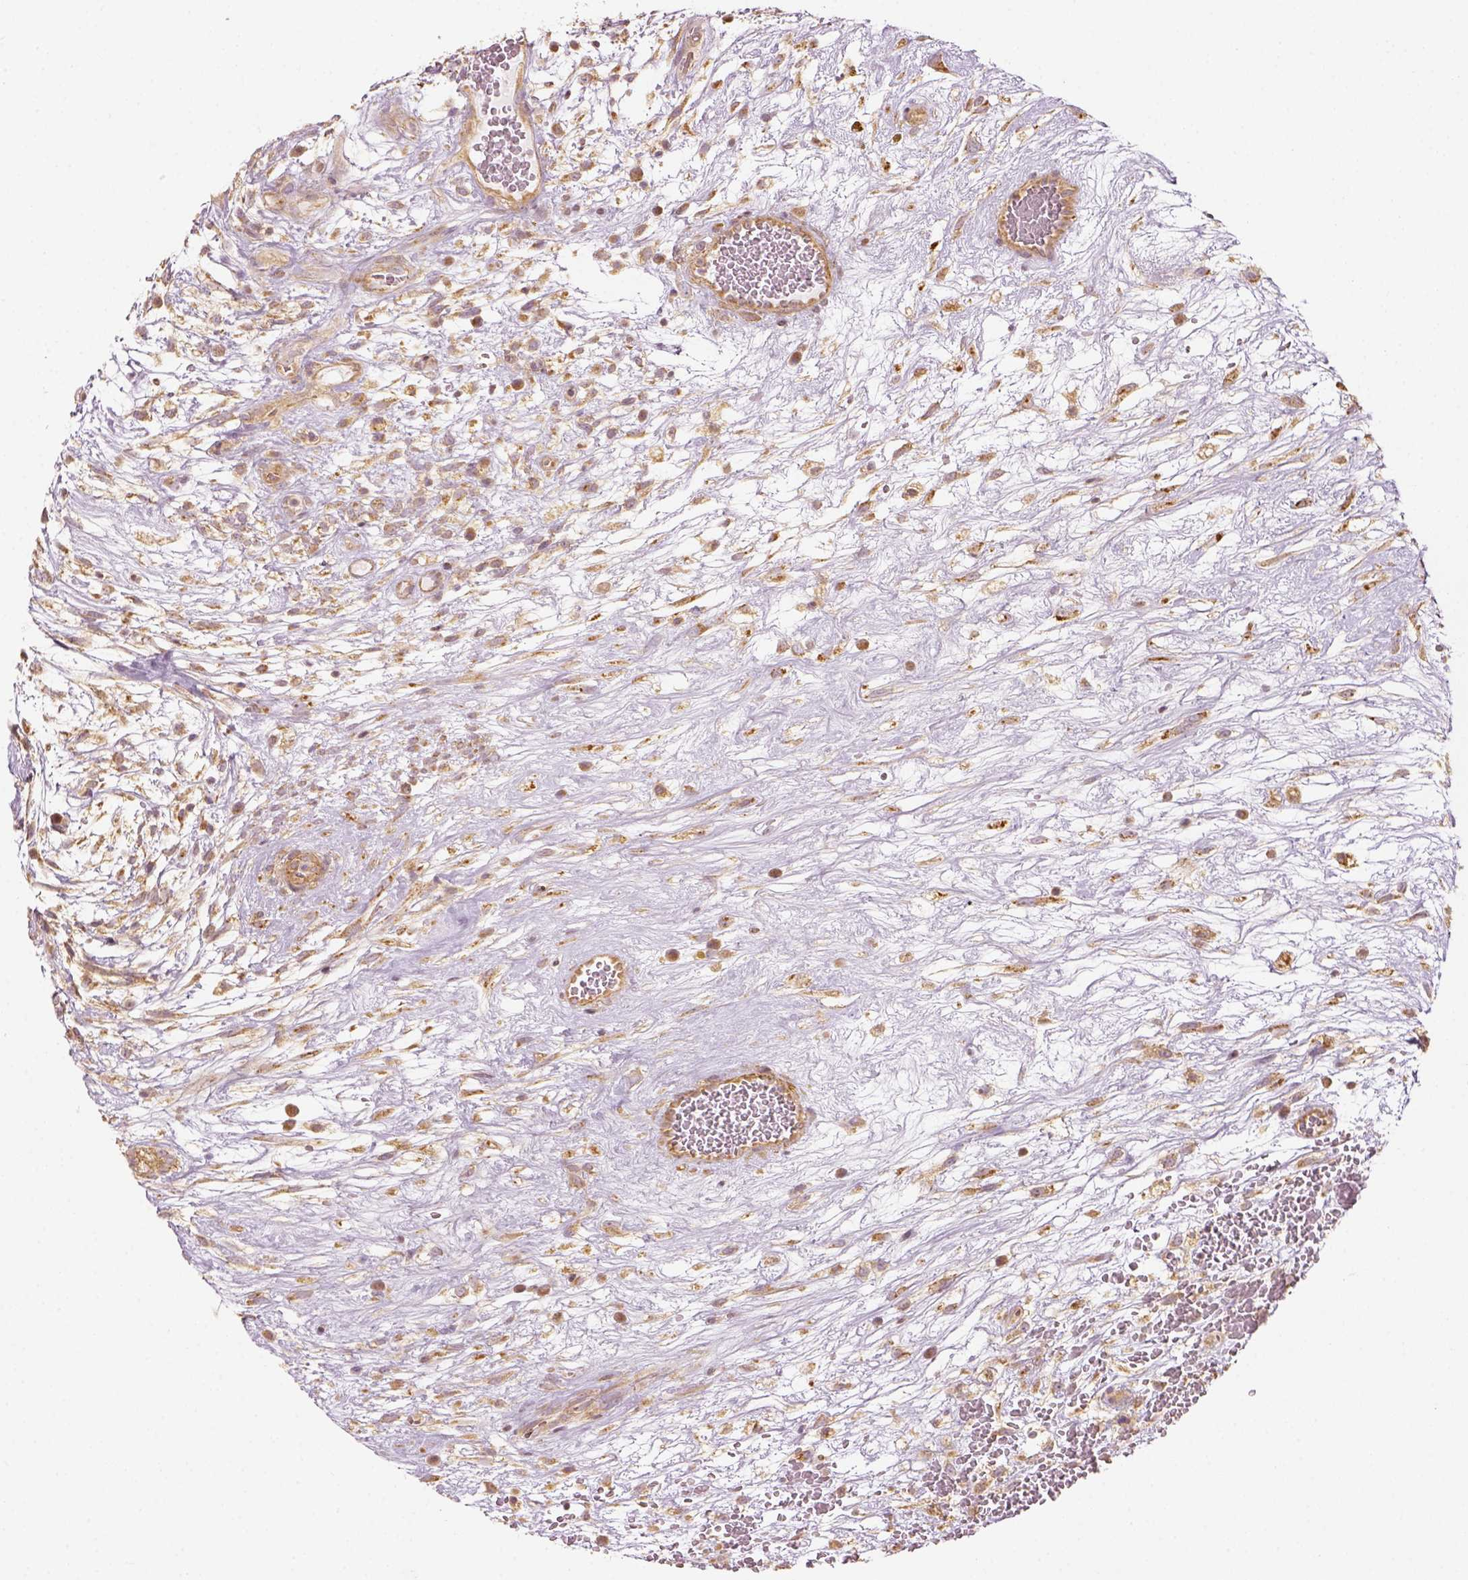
{"staining": {"intensity": "weak", "quantity": ">75%", "location": "cytoplasmic/membranous"}, "tissue": "testis cancer", "cell_type": "Tumor cells", "image_type": "cancer", "snomed": [{"axis": "morphology", "description": "Normal tissue, NOS"}, {"axis": "morphology", "description": "Carcinoma, Embryonal, NOS"}, {"axis": "topography", "description": "Testis"}], "caption": "High-magnification brightfield microscopy of embryonal carcinoma (testis) stained with DAB (3,3'-diaminobenzidine) (brown) and counterstained with hematoxylin (blue). tumor cells exhibit weak cytoplasmic/membranous positivity is seen in approximately>75% of cells.", "gene": "PAIP1", "patient": {"sex": "male", "age": 32}}